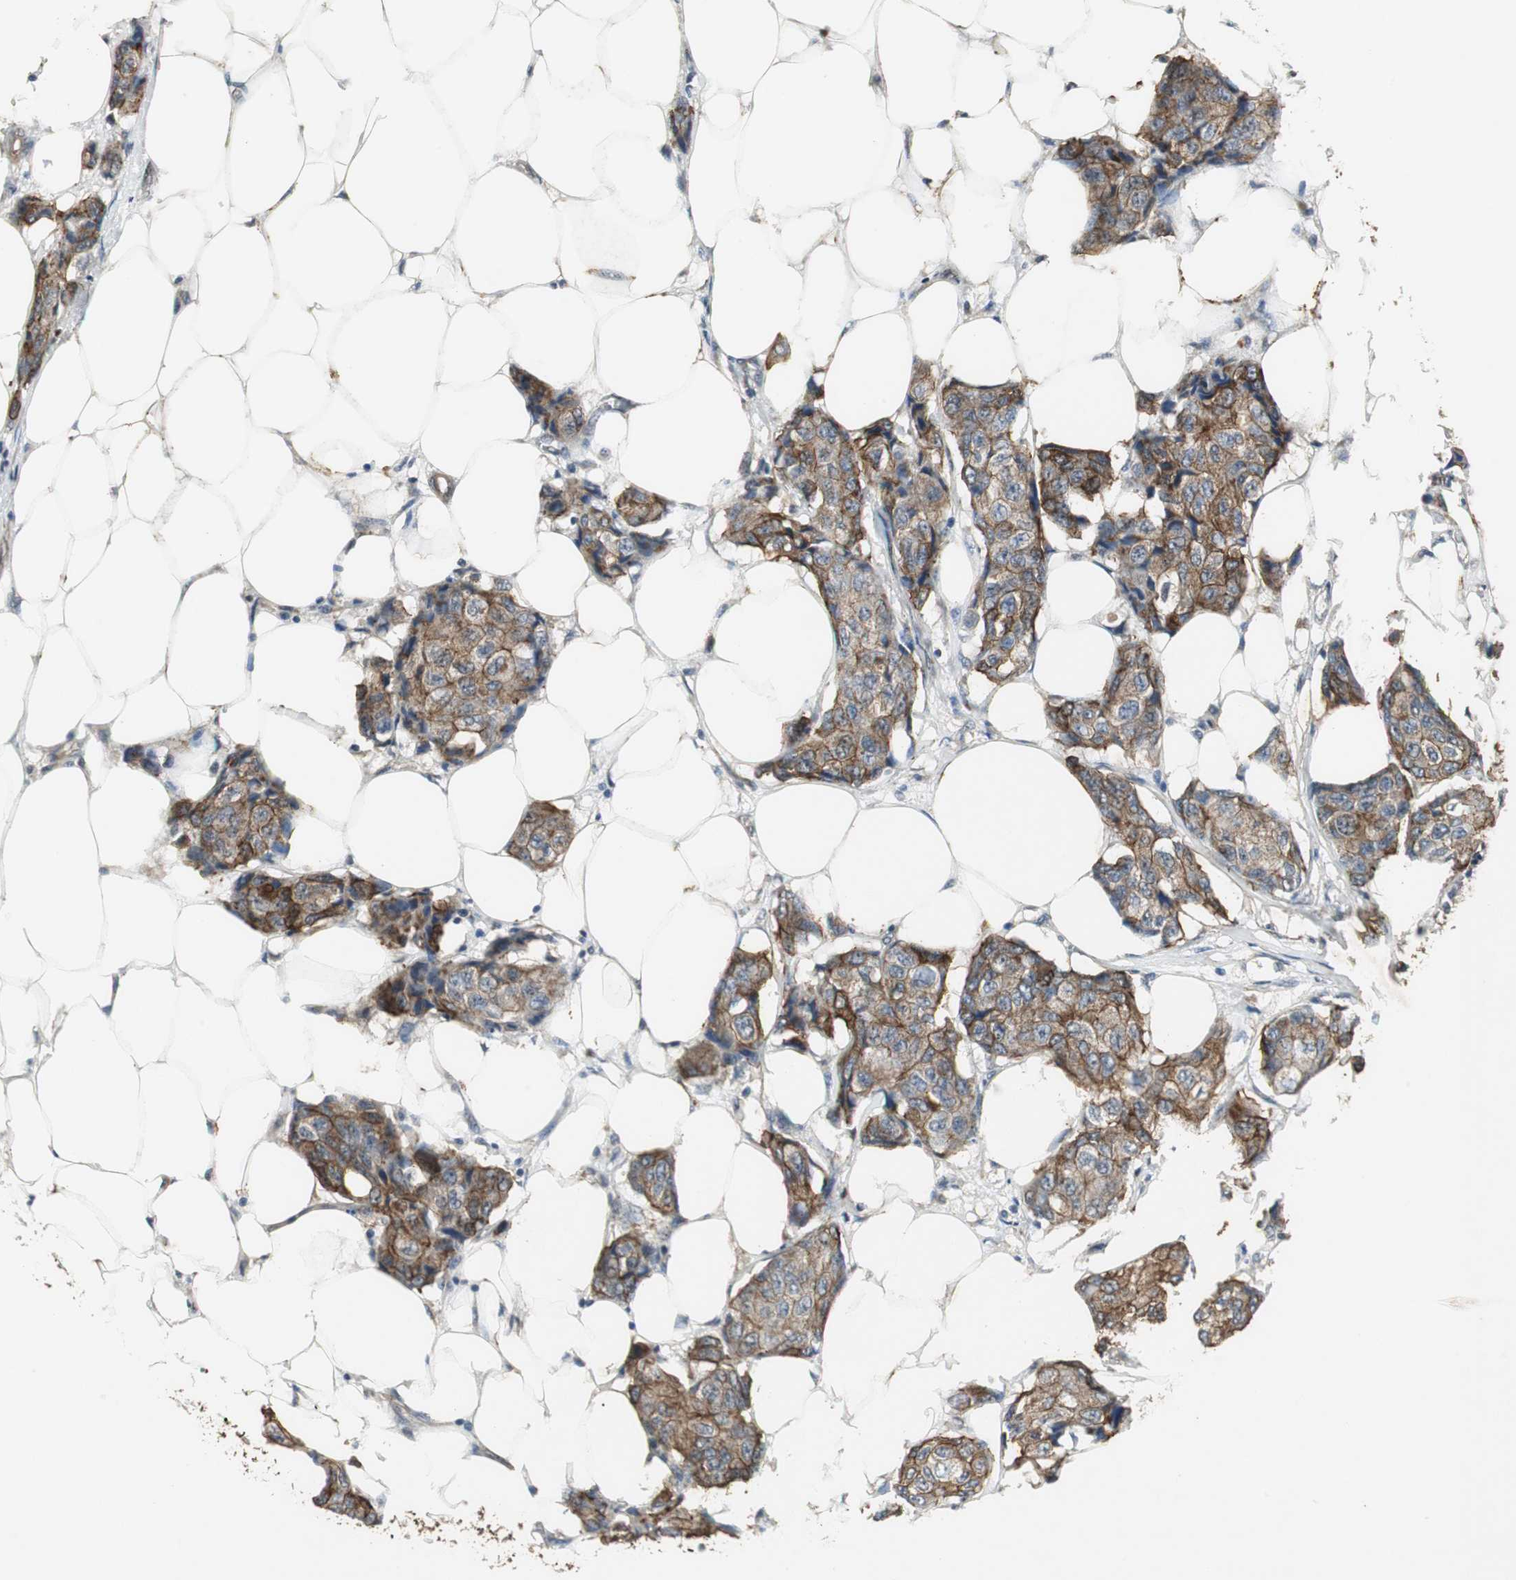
{"staining": {"intensity": "strong", "quantity": ">75%", "location": "cytoplasmic/membranous"}, "tissue": "breast cancer", "cell_type": "Tumor cells", "image_type": "cancer", "snomed": [{"axis": "morphology", "description": "Duct carcinoma"}, {"axis": "topography", "description": "Breast"}], "caption": "Protein staining shows strong cytoplasmic/membranous expression in about >75% of tumor cells in breast cancer.", "gene": "JTB", "patient": {"sex": "female", "age": 80}}